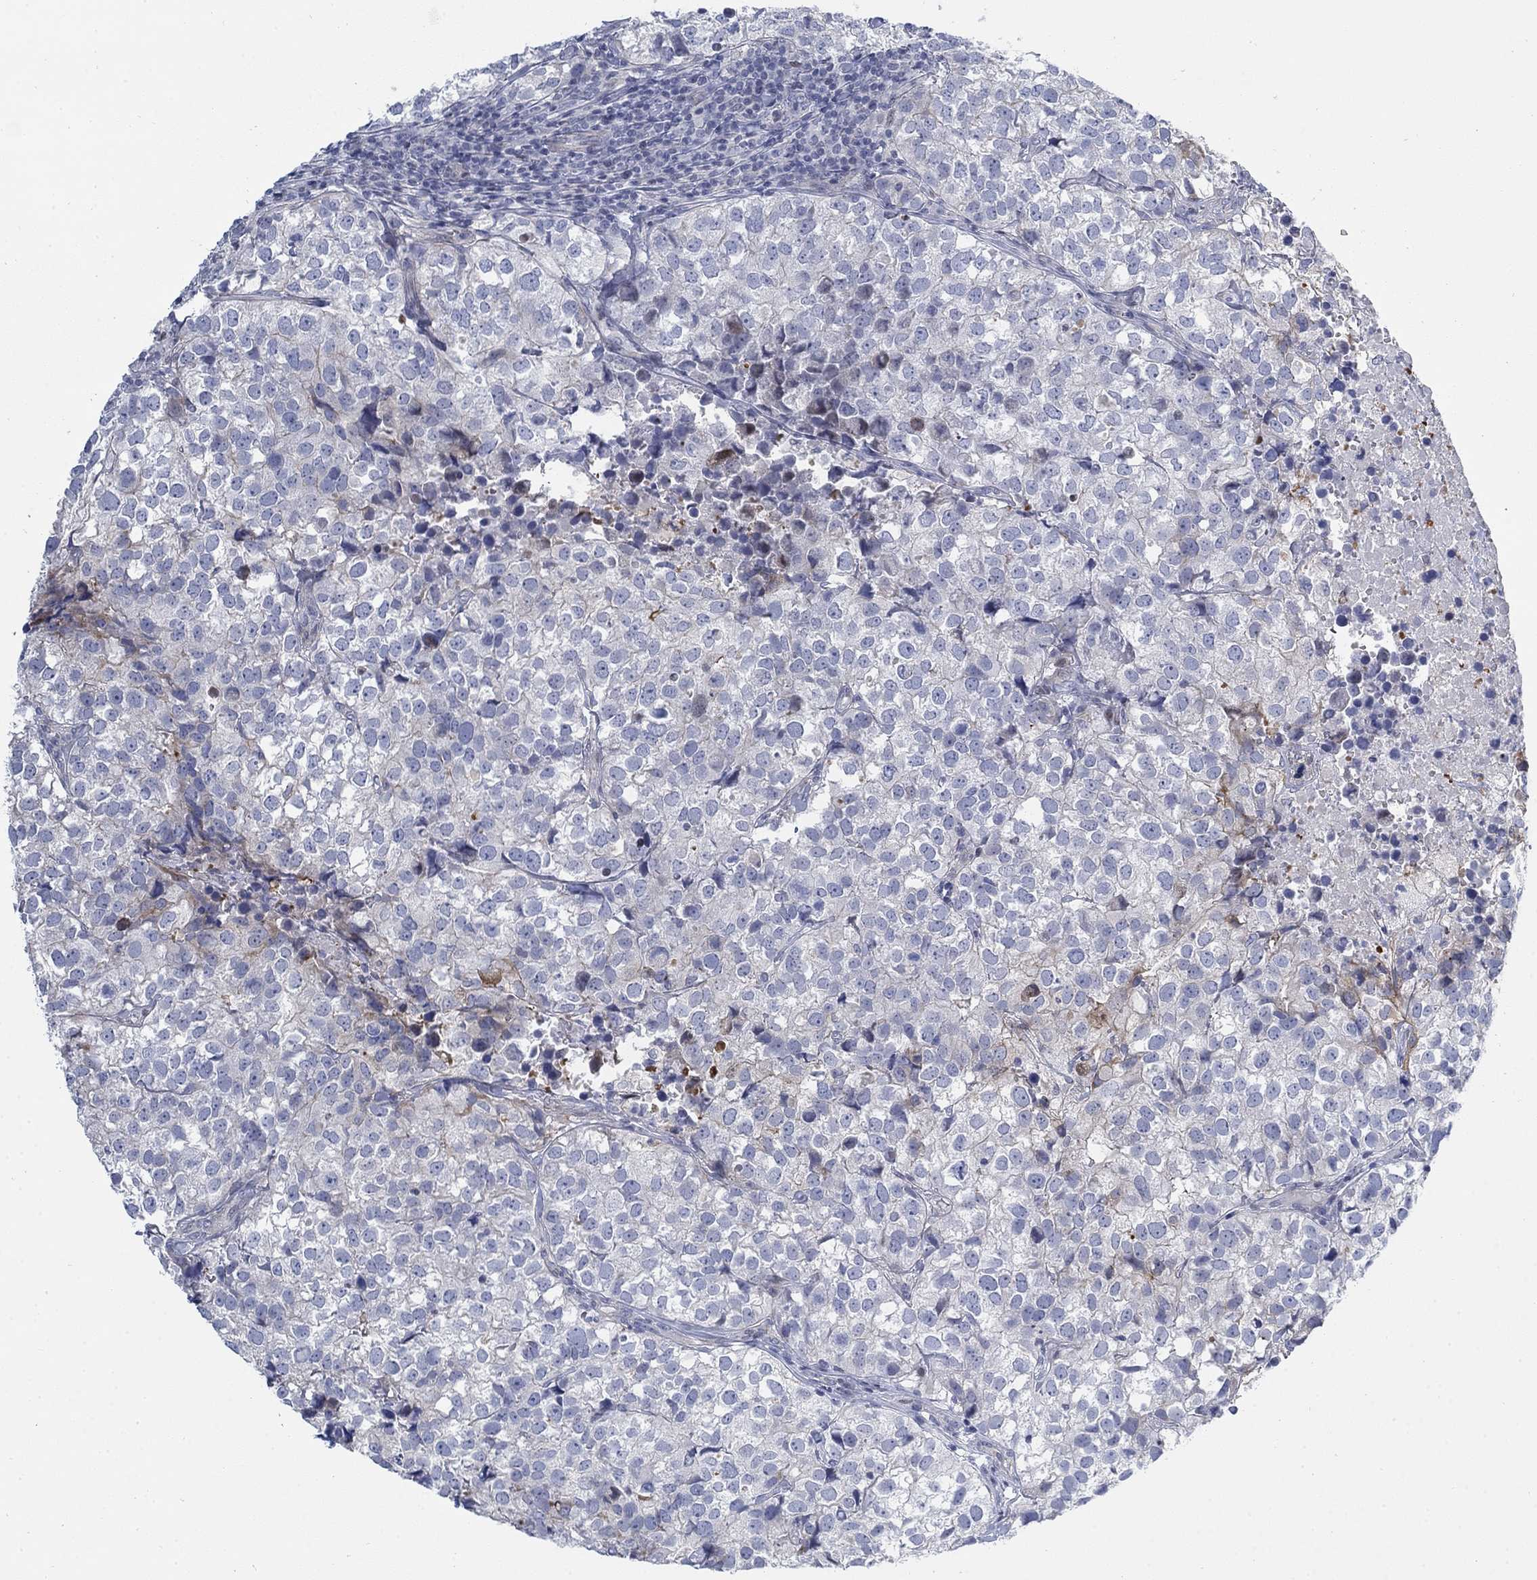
{"staining": {"intensity": "negative", "quantity": "none", "location": "none"}, "tissue": "breast cancer", "cell_type": "Tumor cells", "image_type": "cancer", "snomed": [{"axis": "morphology", "description": "Duct carcinoma"}, {"axis": "topography", "description": "Breast"}], "caption": "The histopathology image exhibits no staining of tumor cells in breast cancer.", "gene": "MYO3A", "patient": {"sex": "female", "age": 30}}